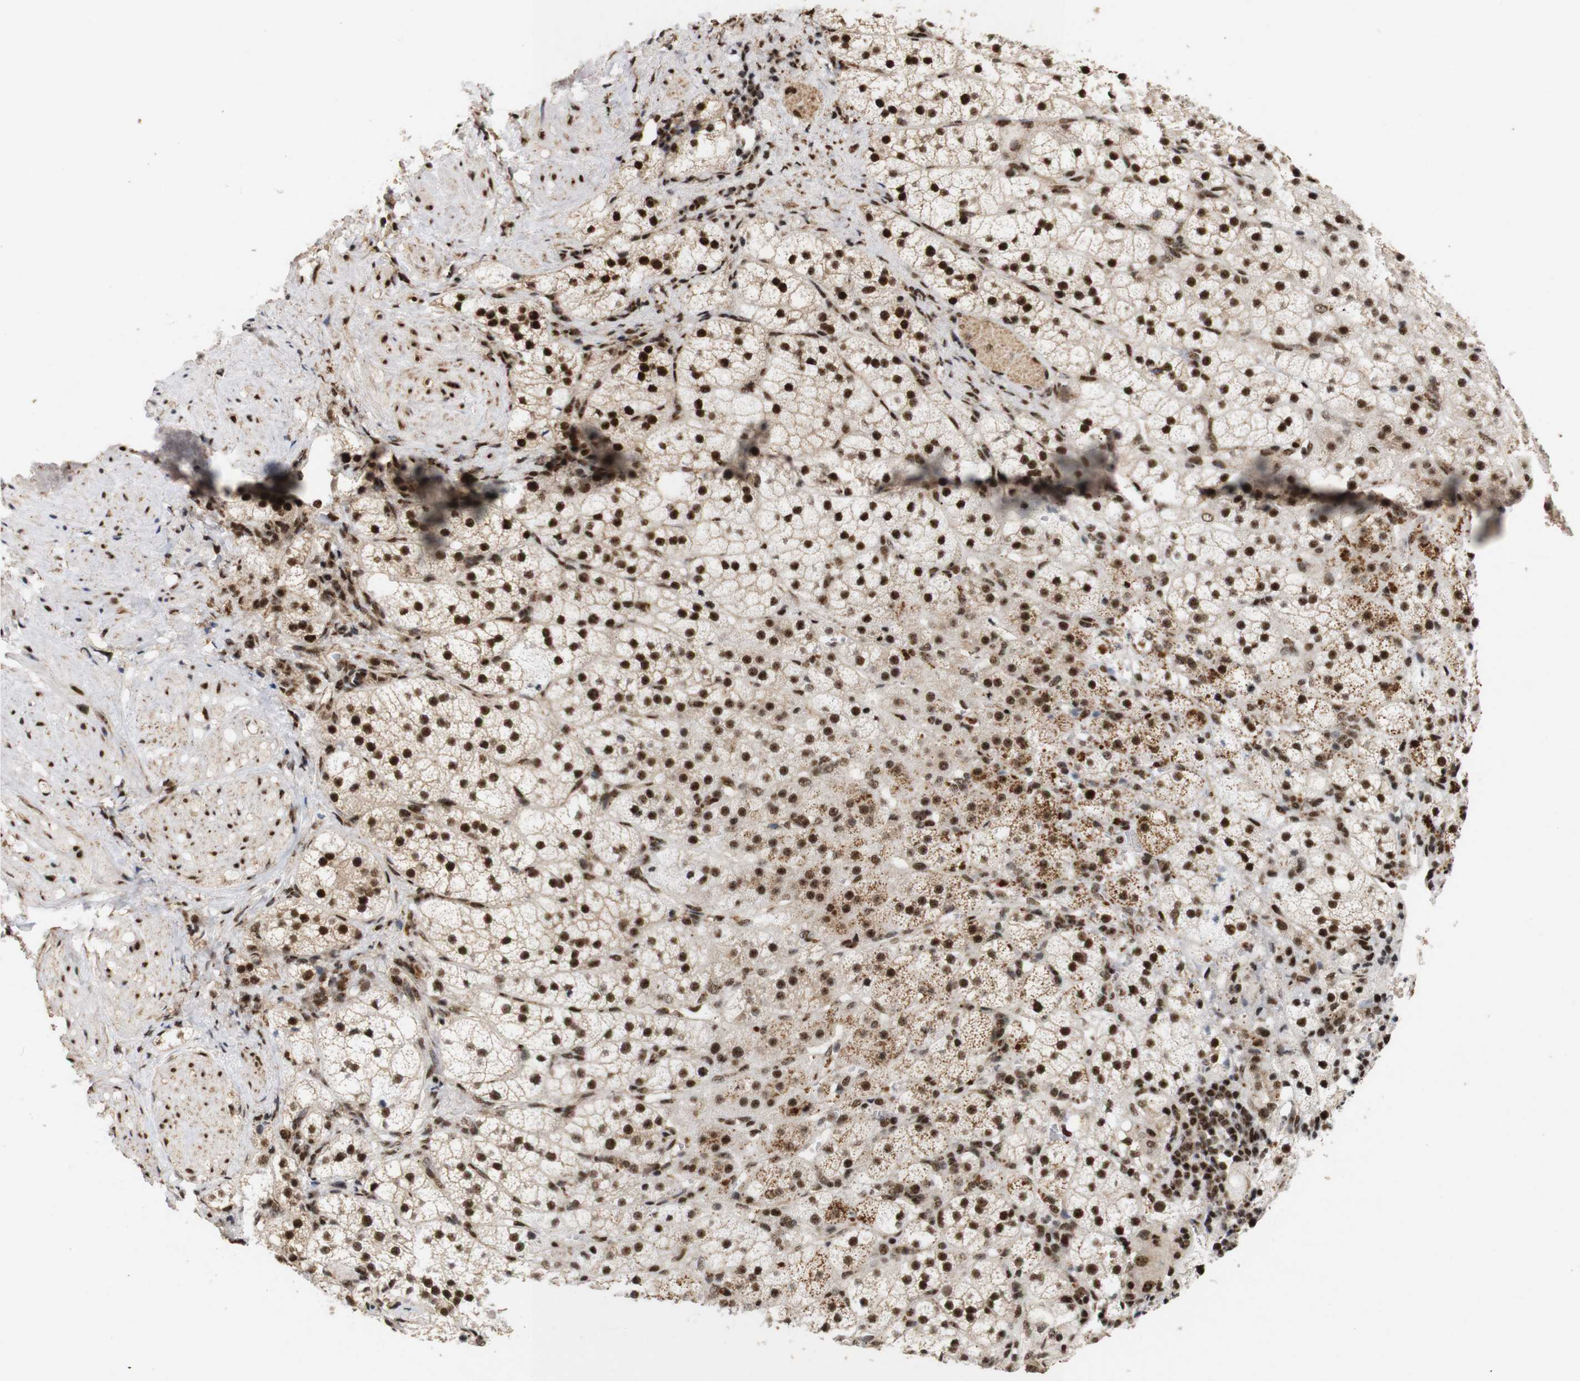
{"staining": {"intensity": "moderate", "quantity": ">75%", "location": "cytoplasmic/membranous,nuclear"}, "tissue": "adrenal gland", "cell_type": "Glandular cells", "image_type": "normal", "snomed": [{"axis": "morphology", "description": "Normal tissue, NOS"}, {"axis": "topography", "description": "Adrenal gland"}], "caption": "High-magnification brightfield microscopy of unremarkable adrenal gland stained with DAB (brown) and counterstained with hematoxylin (blue). glandular cells exhibit moderate cytoplasmic/membranous,nuclear positivity is seen in approximately>75% of cells. (DAB (3,3'-diaminobenzidine) = brown stain, brightfield microscopy at high magnification).", "gene": "PYM1", "patient": {"sex": "male", "age": 56}}